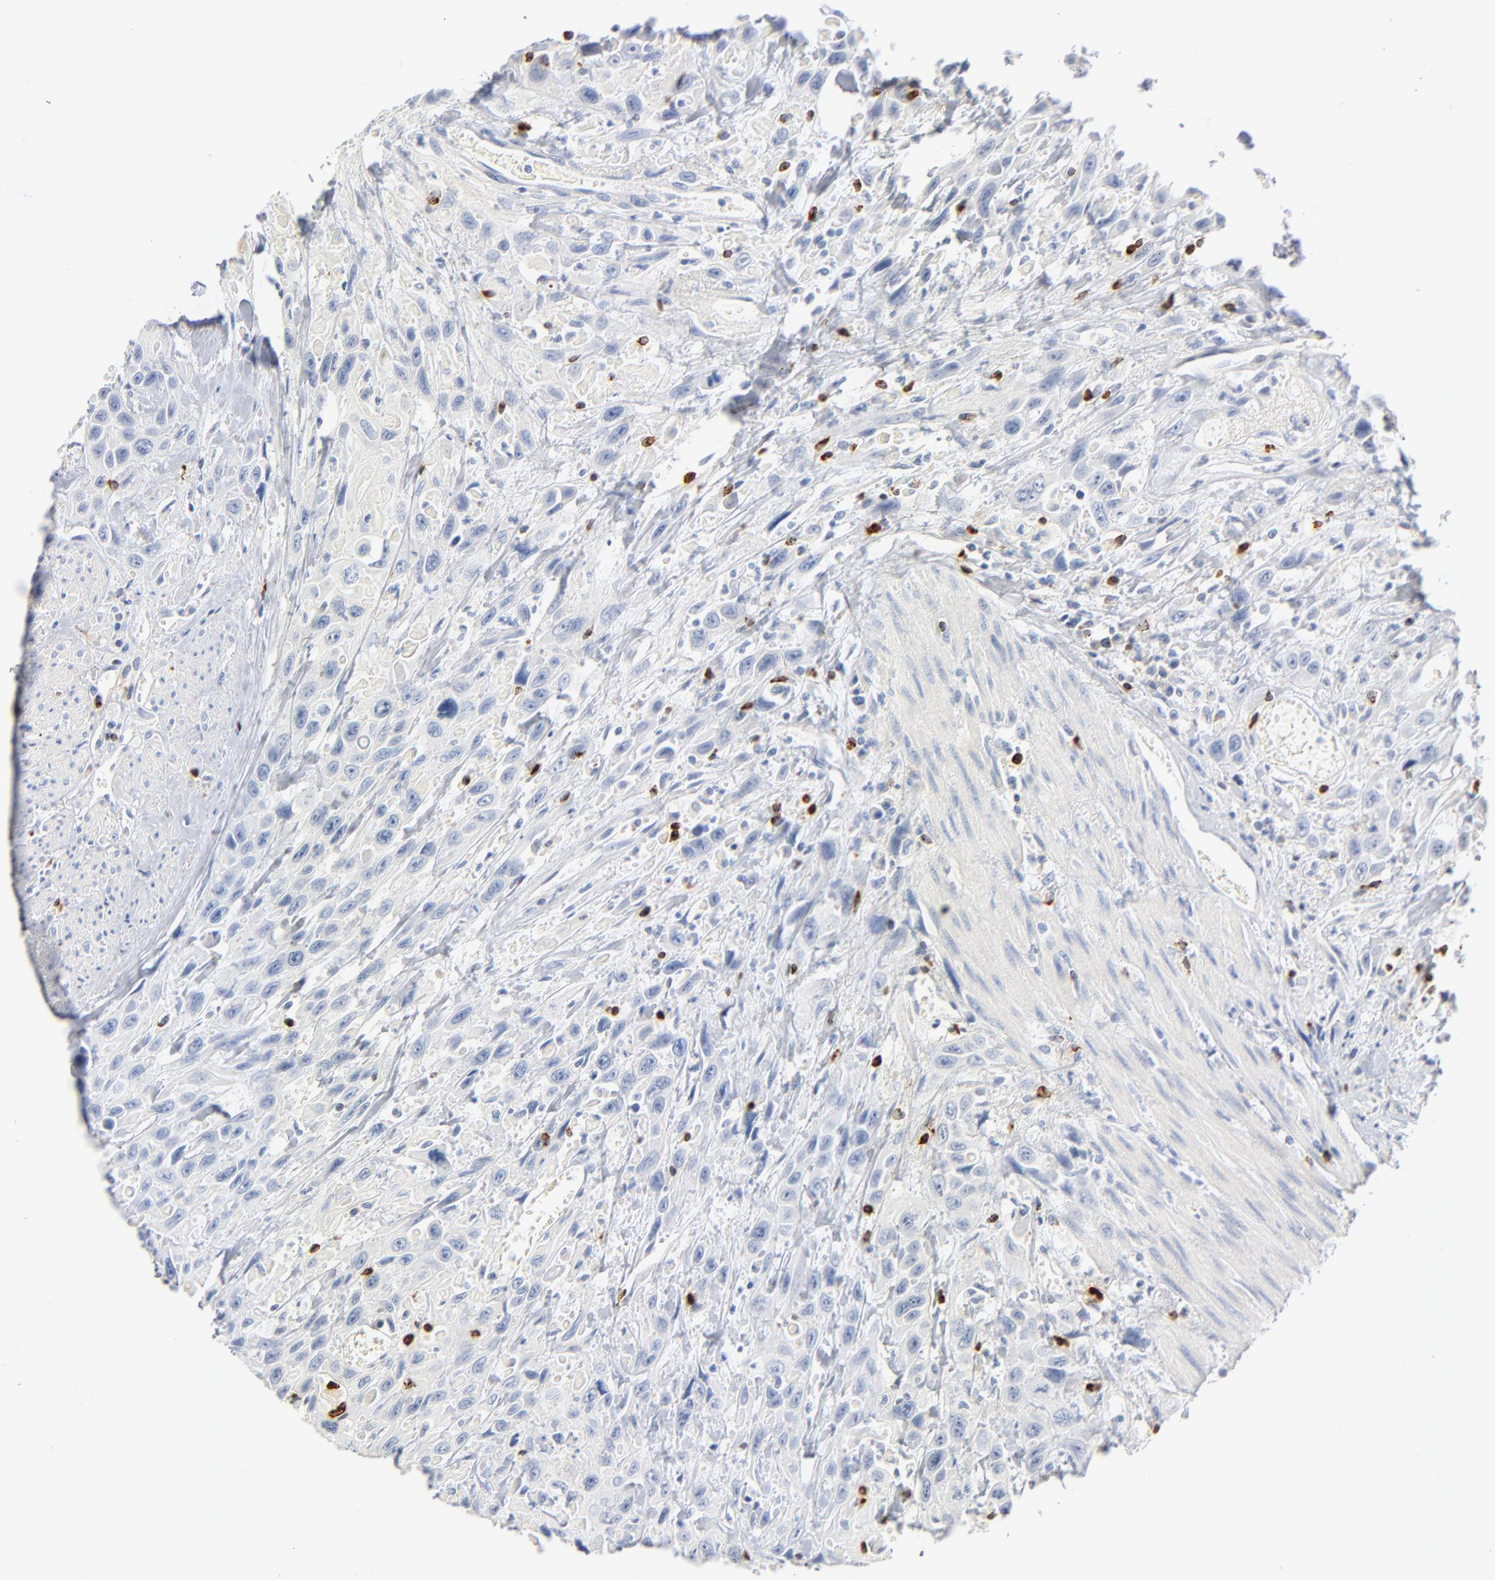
{"staining": {"intensity": "negative", "quantity": "none", "location": "none"}, "tissue": "urothelial cancer", "cell_type": "Tumor cells", "image_type": "cancer", "snomed": [{"axis": "morphology", "description": "Urothelial carcinoma, High grade"}, {"axis": "topography", "description": "Urinary bladder"}], "caption": "The histopathology image displays no significant positivity in tumor cells of high-grade urothelial carcinoma.", "gene": "GZMB", "patient": {"sex": "female", "age": 84}}